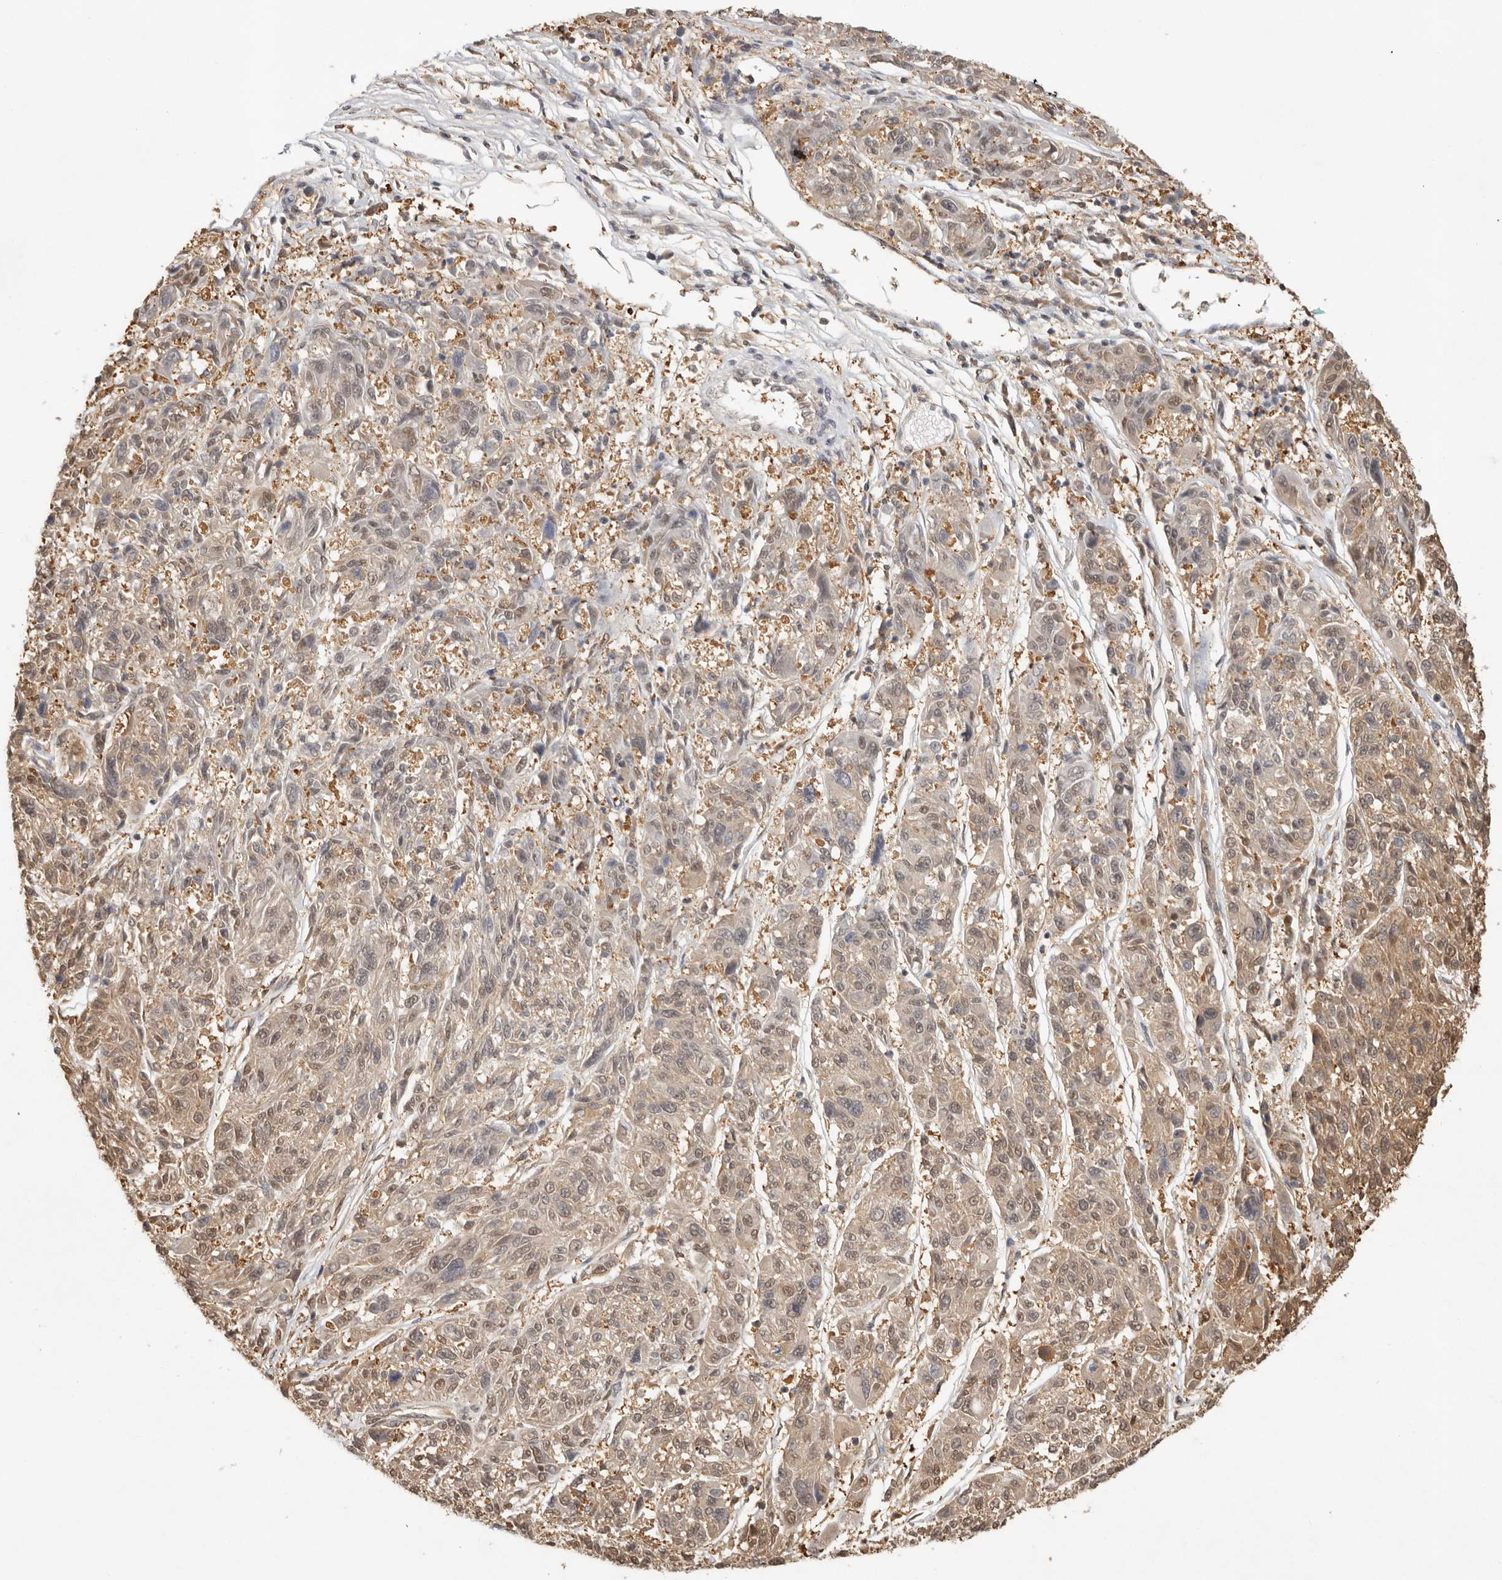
{"staining": {"intensity": "weak", "quantity": ">75%", "location": "nuclear"}, "tissue": "melanoma", "cell_type": "Tumor cells", "image_type": "cancer", "snomed": [{"axis": "morphology", "description": "Malignant melanoma, NOS"}, {"axis": "topography", "description": "Skin"}], "caption": "Protein positivity by IHC reveals weak nuclear staining in about >75% of tumor cells in malignant melanoma.", "gene": "PSMA5", "patient": {"sex": "male", "age": 53}}